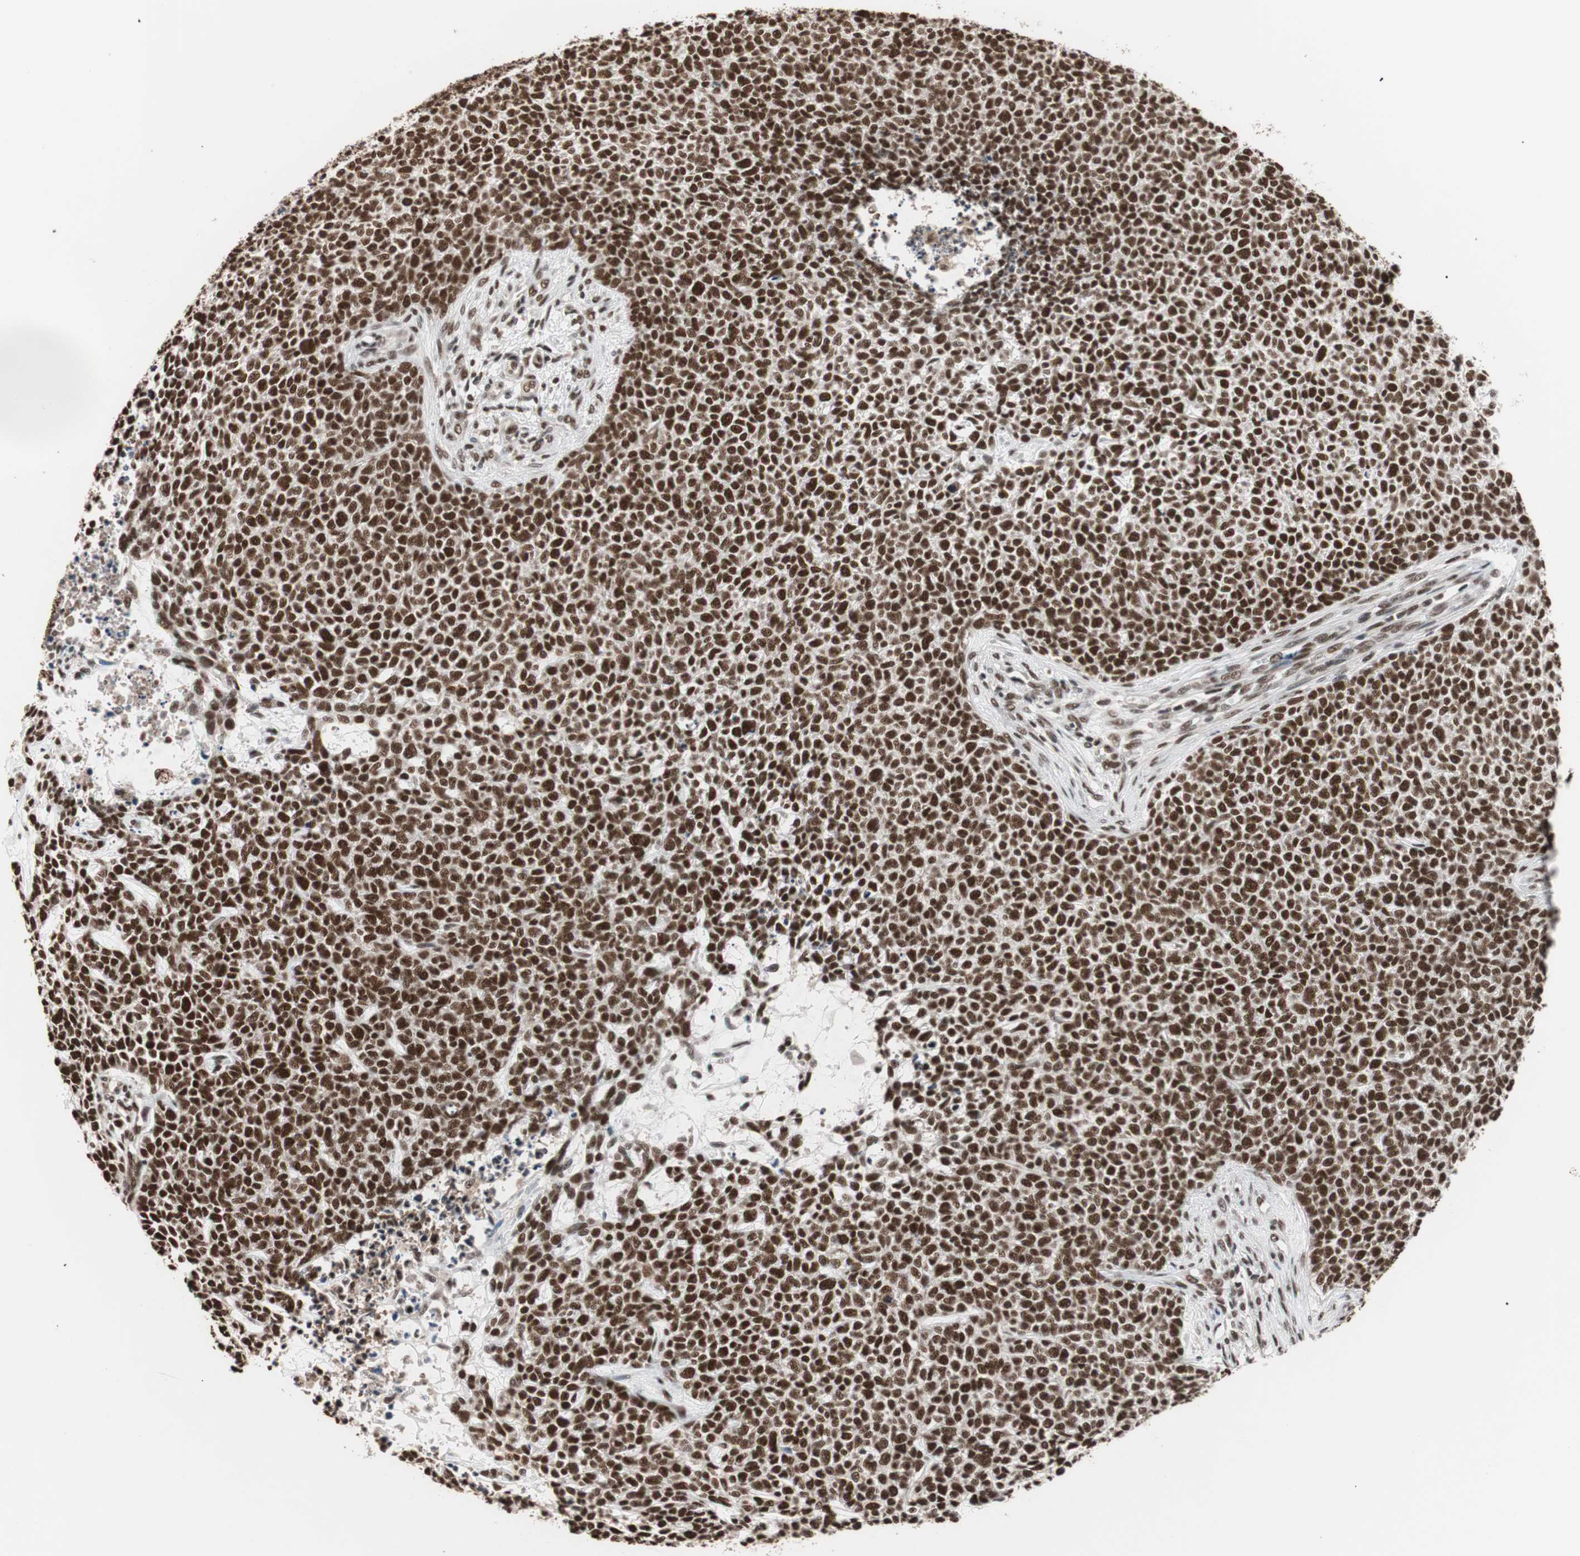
{"staining": {"intensity": "strong", "quantity": ">75%", "location": "nuclear"}, "tissue": "skin cancer", "cell_type": "Tumor cells", "image_type": "cancer", "snomed": [{"axis": "morphology", "description": "Basal cell carcinoma"}, {"axis": "topography", "description": "Skin"}], "caption": "An IHC micrograph of neoplastic tissue is shown. Protein staining in brown shows strong nuclear positivity in skin cancer (basal cell carcinoma) within tumor cells.", "gene": "CHAMP1", "patient": {"sex": "female", "age": 84}}